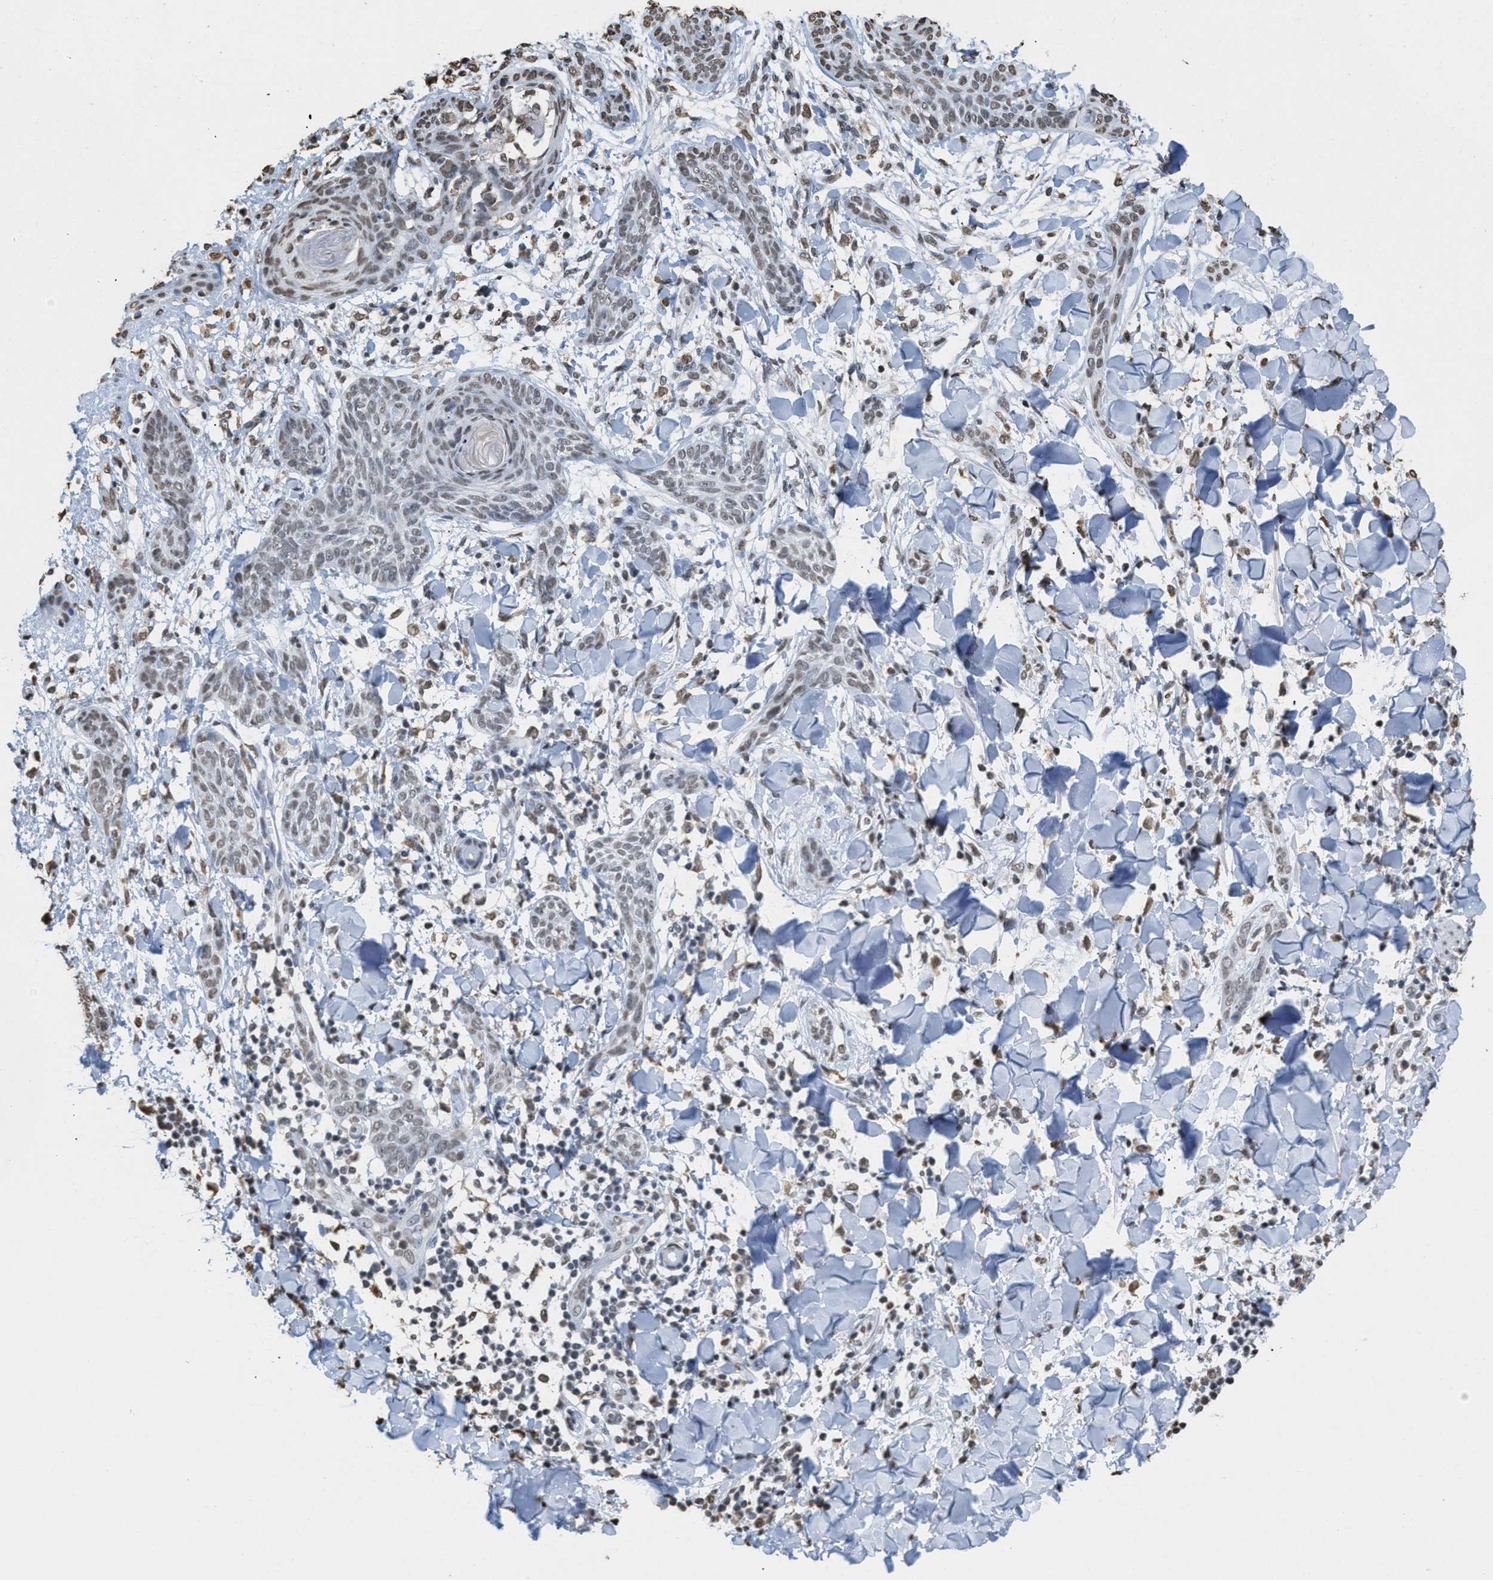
{"staining": {"intensity": "weak", "quantity": "<25%", "location": "nuclear"}, "tissue": "skin cancer", "cell_type": "Tumor cells", "image_type": "cancer", "snomed": [{"axis": "morphology", "description": "Basal cell carcinoma"}, {"axis": "topography", "description": "Skin"}], "caption": "Immunohistochemistry image of skin basal cell carcinoma stained for a protein (brown), which exhibits no expression in tumor cells.", "gene": "NUP88", "patient": {"sex": "female", "age": 59}}